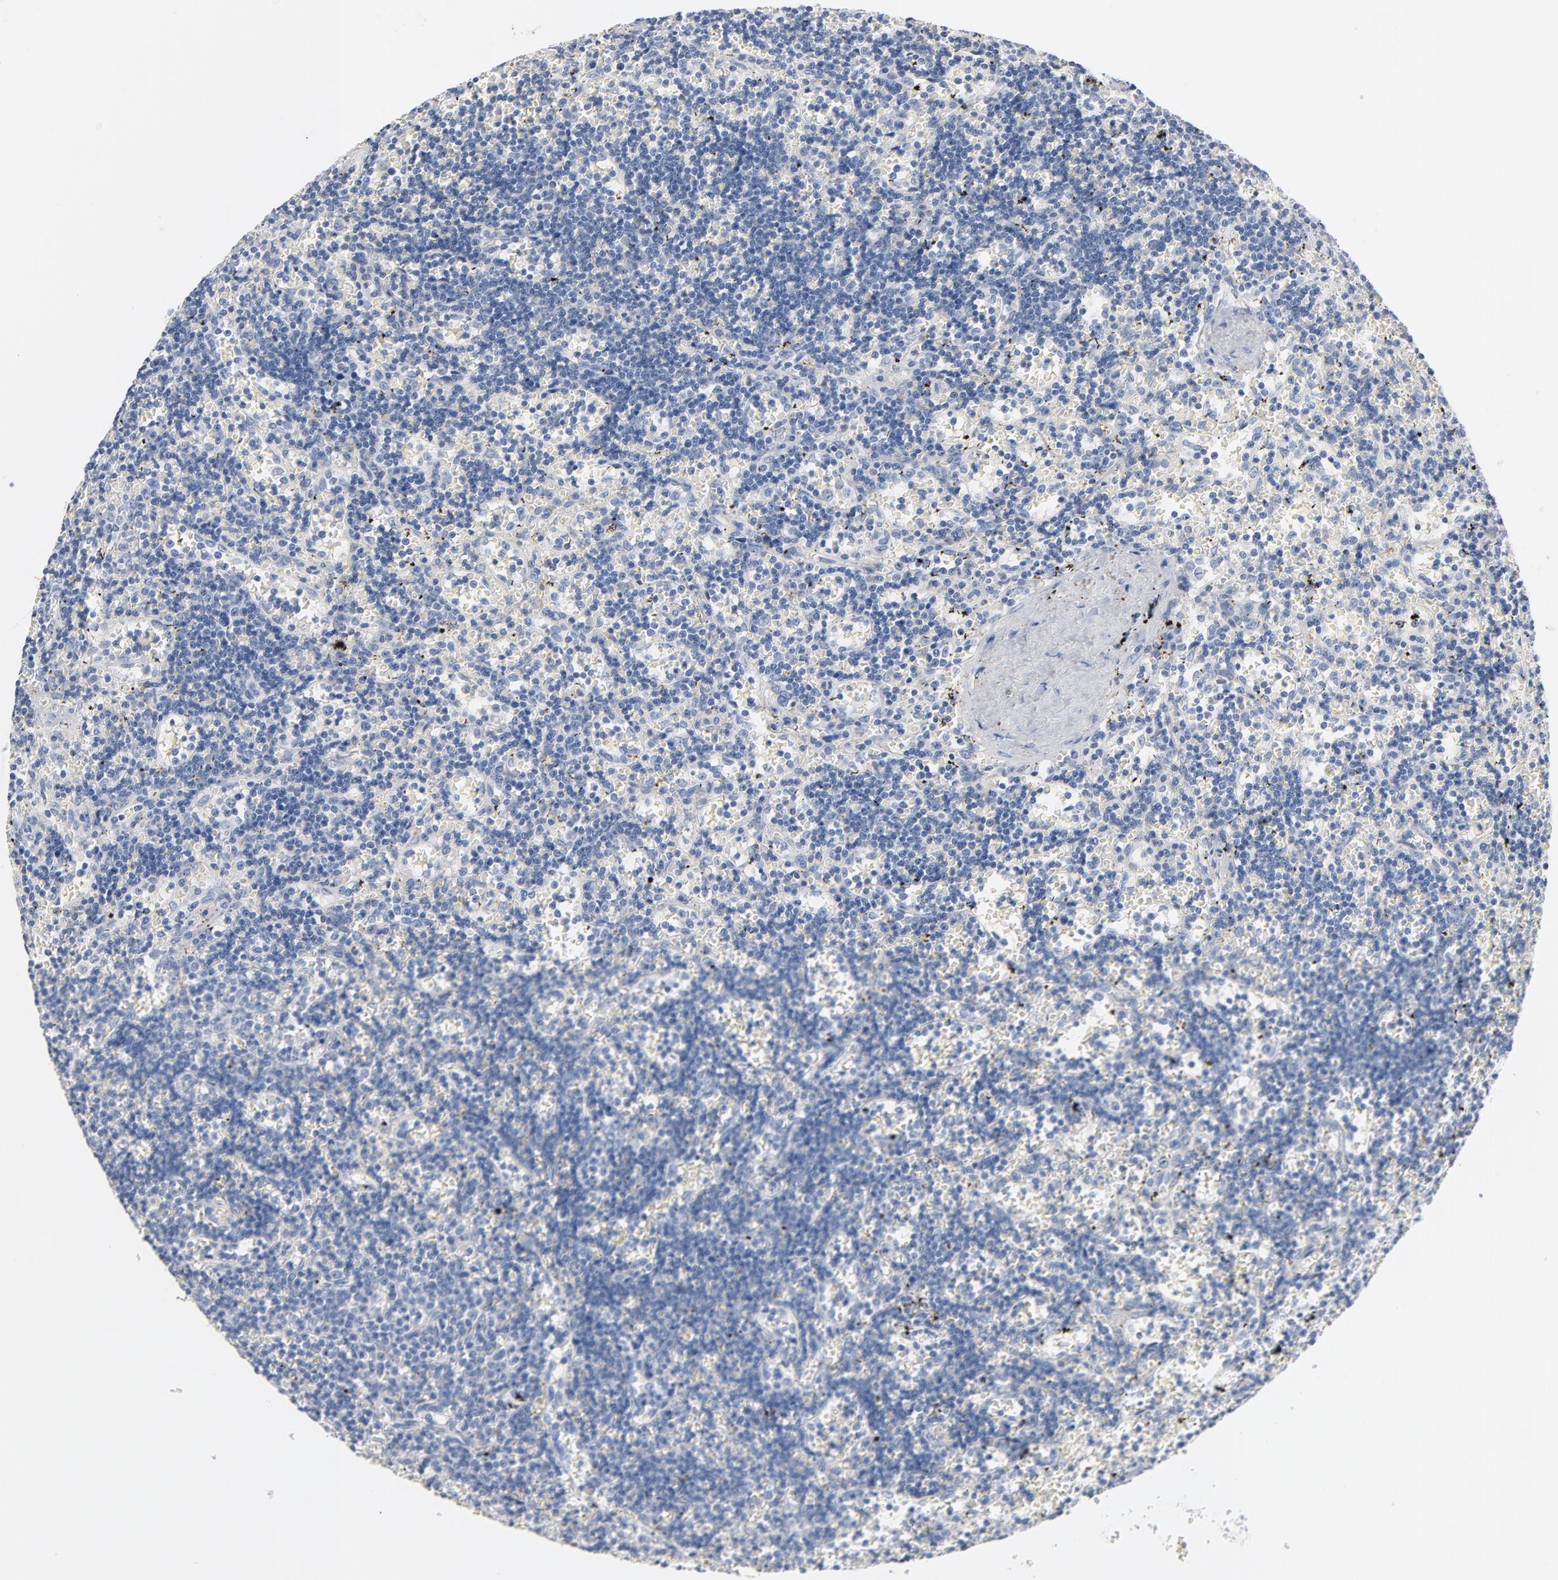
{"staining": {"intensity": "negative", "quantity": "none", "location": "none"}, "tissue": "lymphoma", "cell_type": "Tumor cells", "image_type": "cancer", "snomed": [{"axis": "morphology", "description": "Malignant lymphoma, non-Hodgkin's type, Low grade"}, {"axis": "topography", "description": "Spleen"}], "caption": "DAB (3,3'-diaminobenzidine) immunohistochemical staining of human lymphoma reveals no significant expression in tumor cells.", "gene": "IFT43", "patient": {"sex": "male", "age": 60}}